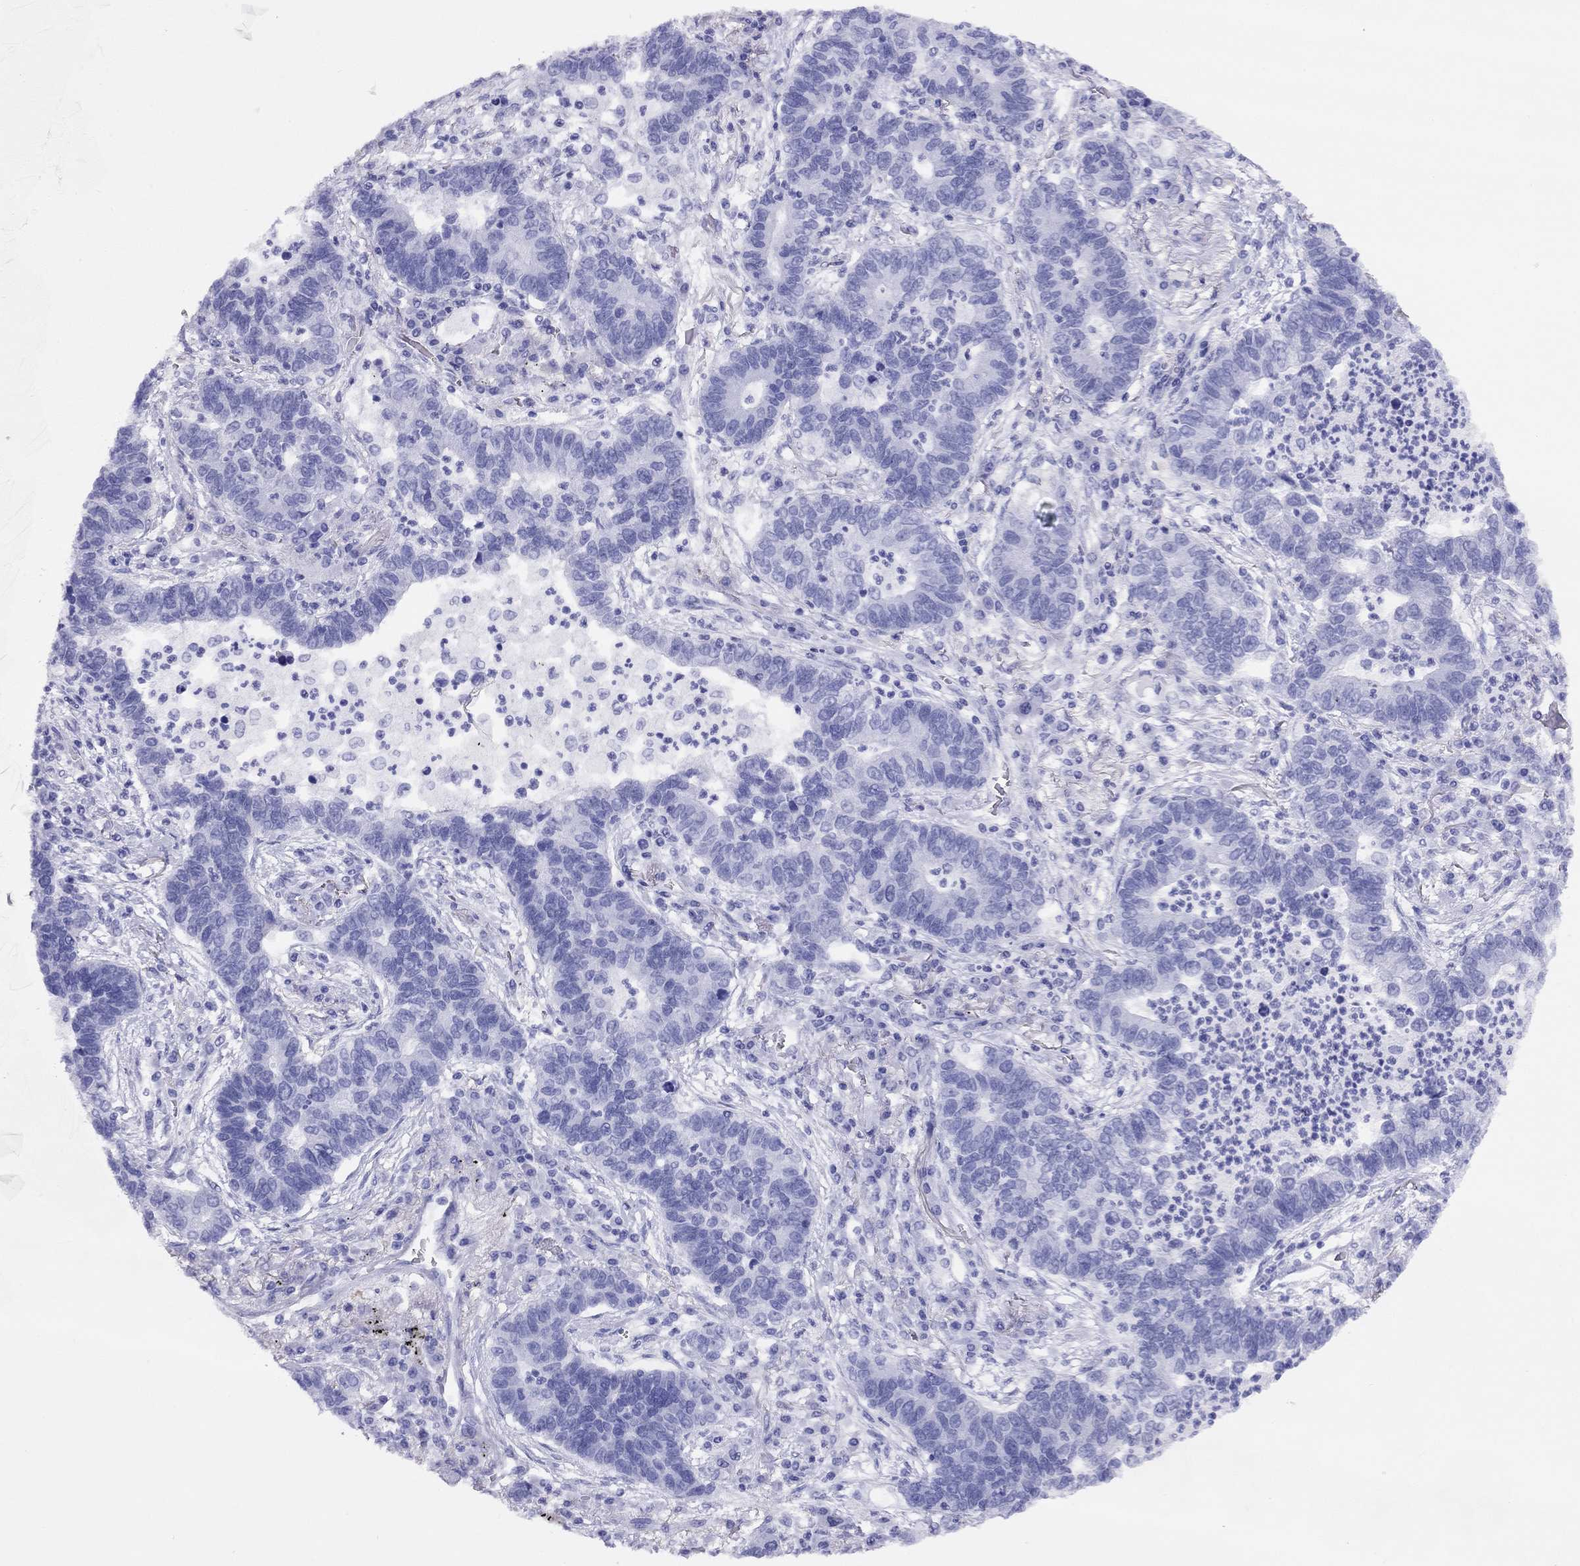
{"staining": {"intensity": "negative", "quantity": "none", "location": "none"}, "tissue": "lung cancer", "cell_type": "Tumor cells", "image_type": "cancer", "snomed": [{"axis": "morphology", "description": "Adenocarcinoma, NOS"}, {"axis": "topography", "description": "Lung"}], "caption": "Tumor cells are negative for brown protein staining in lung adenocarcinoma.", "gene": "CITED1", "patient": {"sex": "female", "age": 57}}